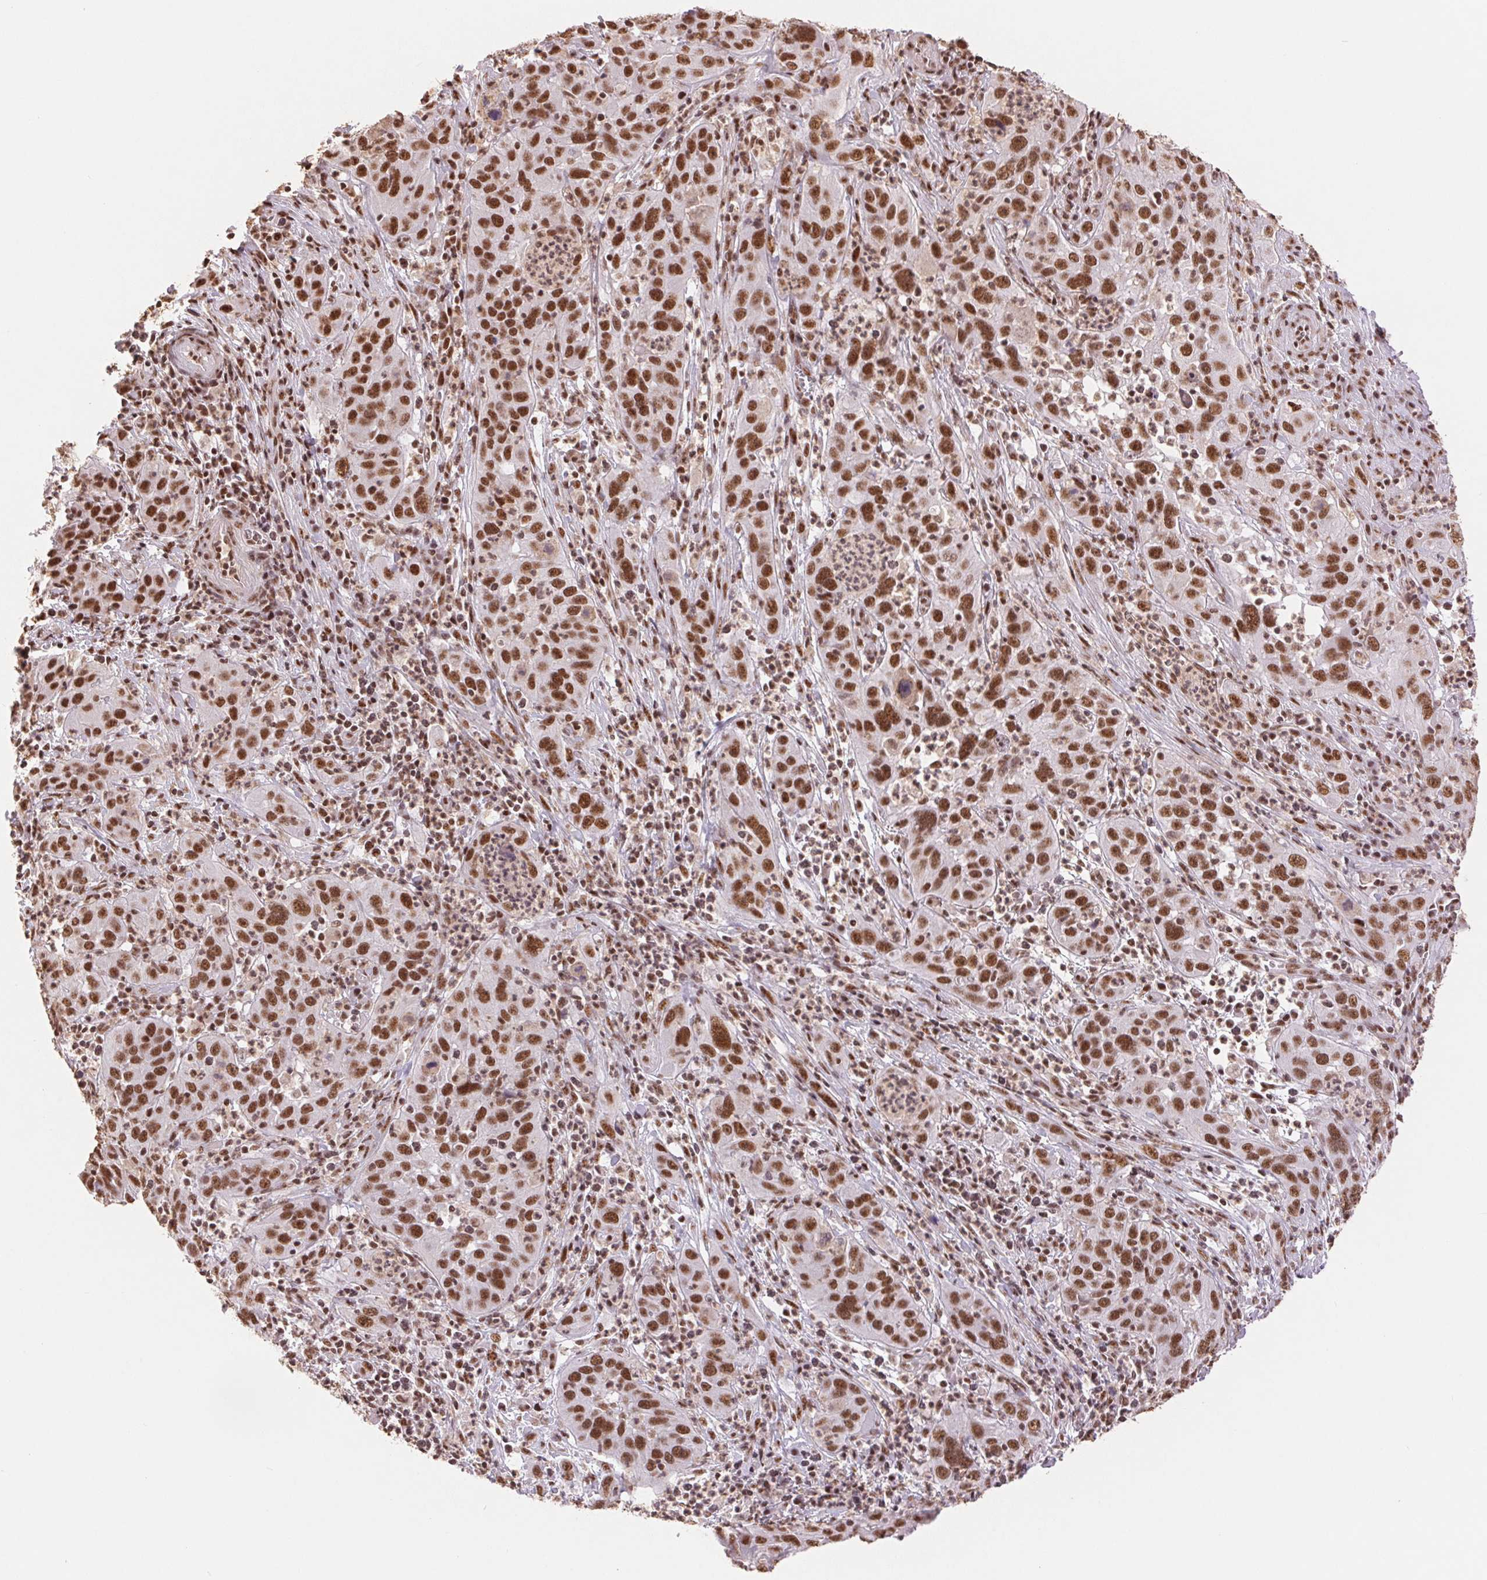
{"staining": {"intensity": "strong", "quantity": ">75%", "location": "nuclear"}, "tissue": "cervical cancer", "cell_type": "Tumor cells", "image_type": "cancer", "snomed": [{"axis": "morphology", "description": "Squamous cell carcinoma, NOS"}, {"axis": "topography", "description": "Cervix"}], "caption": "Squamous cell carcinoma (cervical) tissue displays strong nuclear expression in approximately >75% of tumor cells (Stains: DAB in brown, nuclei in blue, Microscopy: brightfield microscopy at high magnification).", "gene": "SREK1", "patient": {"sex": "female", "age": 32}}